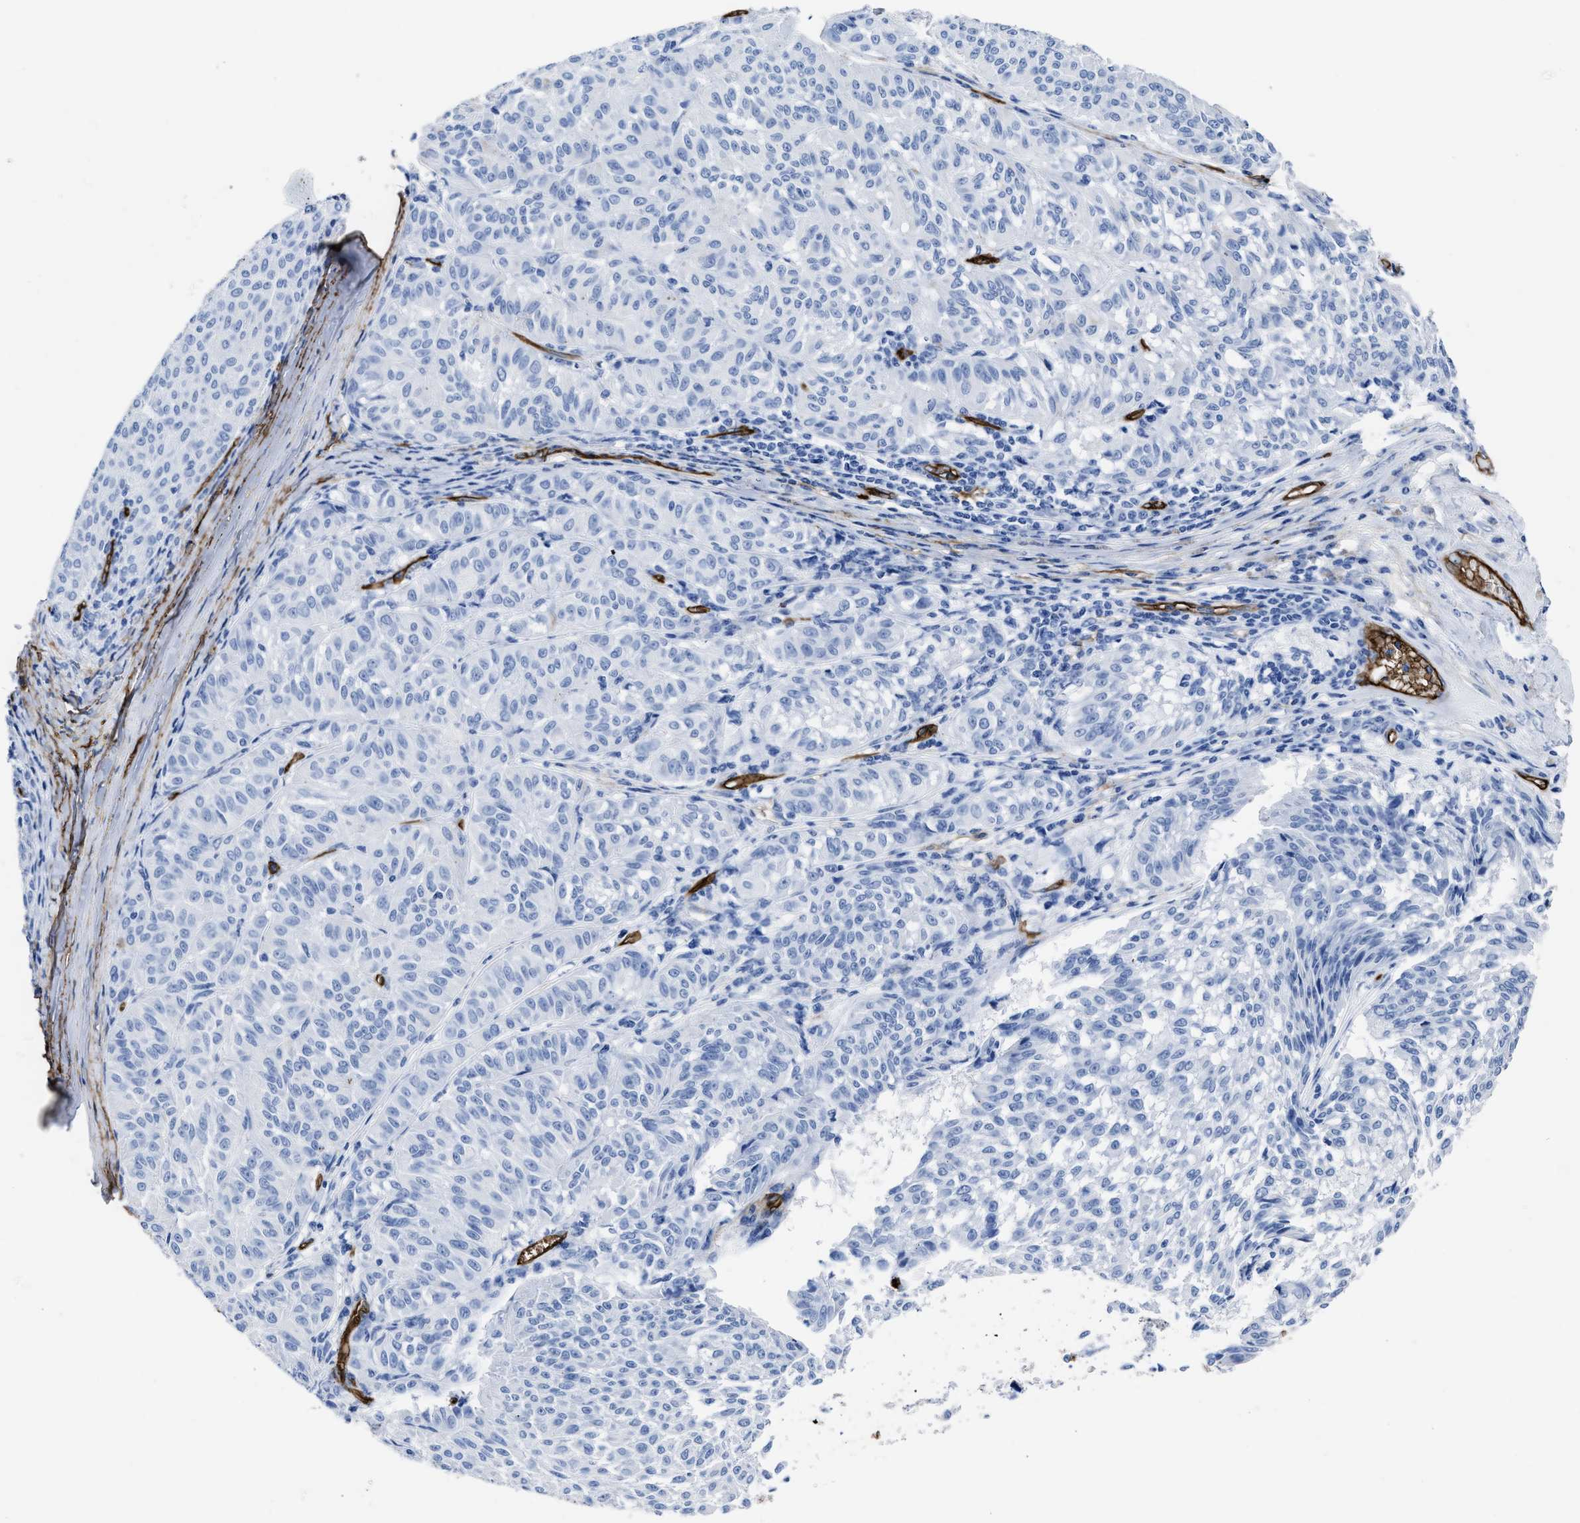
{"staining": {"intensity": "negative", "quantity": "none", "location": "none"}, "tissue": "melanoma", "cell_type": "Tumor cells", "image_type": "cancer", "snomed": [{"axis": "morphology", "description": "Malignant melanoma, NOS"}, {"axis": "topography", "description": "Skin"}], "caption": "Immunohistochemistry histopathology image of neoplastic tissue: human melanoma stained with DAB displays no significant protein expression in tumor cells. (DAB (3,3'-diaminobenzidine) immunohistochemistry with hematoxylin counter stain).", "gene": "AQP1", "patient": {"sex": "female", "age": 72}}